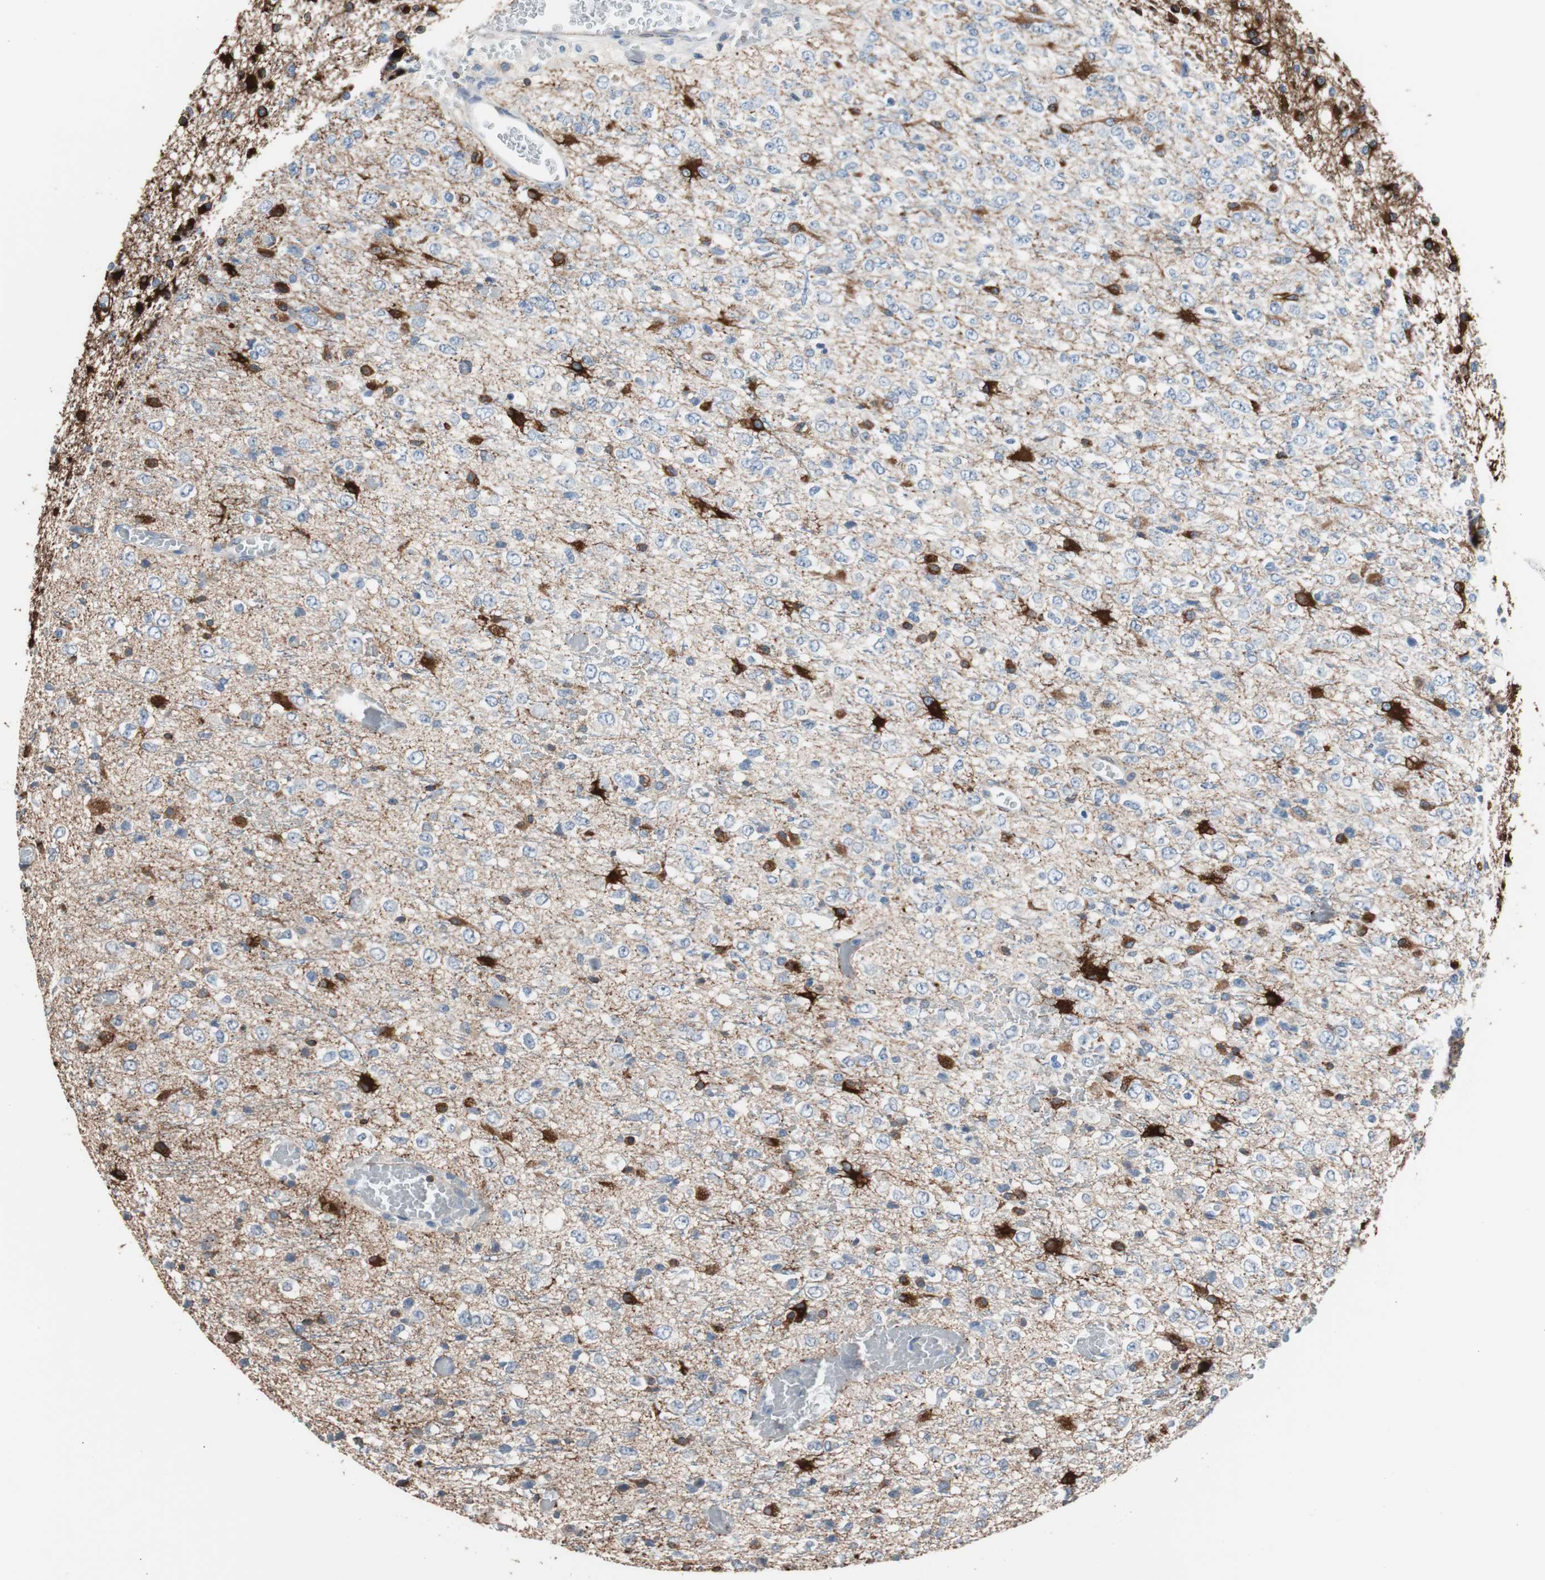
{"staining": {"intensity": "strong", "quantity": "25%-75%", "location": "cytoplasmic/membranous"}, "tissue": "glioma", "cell_type": "Tumor cells", "image_type": "cancer", "snomed": [{"axis": "morphology", "description": "Glioma, malignant, High grade"}, {"axis": "topography", "description": "pancreas cauda"}], "caption": "IHC of human glioma reveals high levels of strong cytoplasmic/membranous staining in about 25%-75% of tumor cells.", "gene": "PBXIP1", "patient": {"sex": "male", "age": 60}}